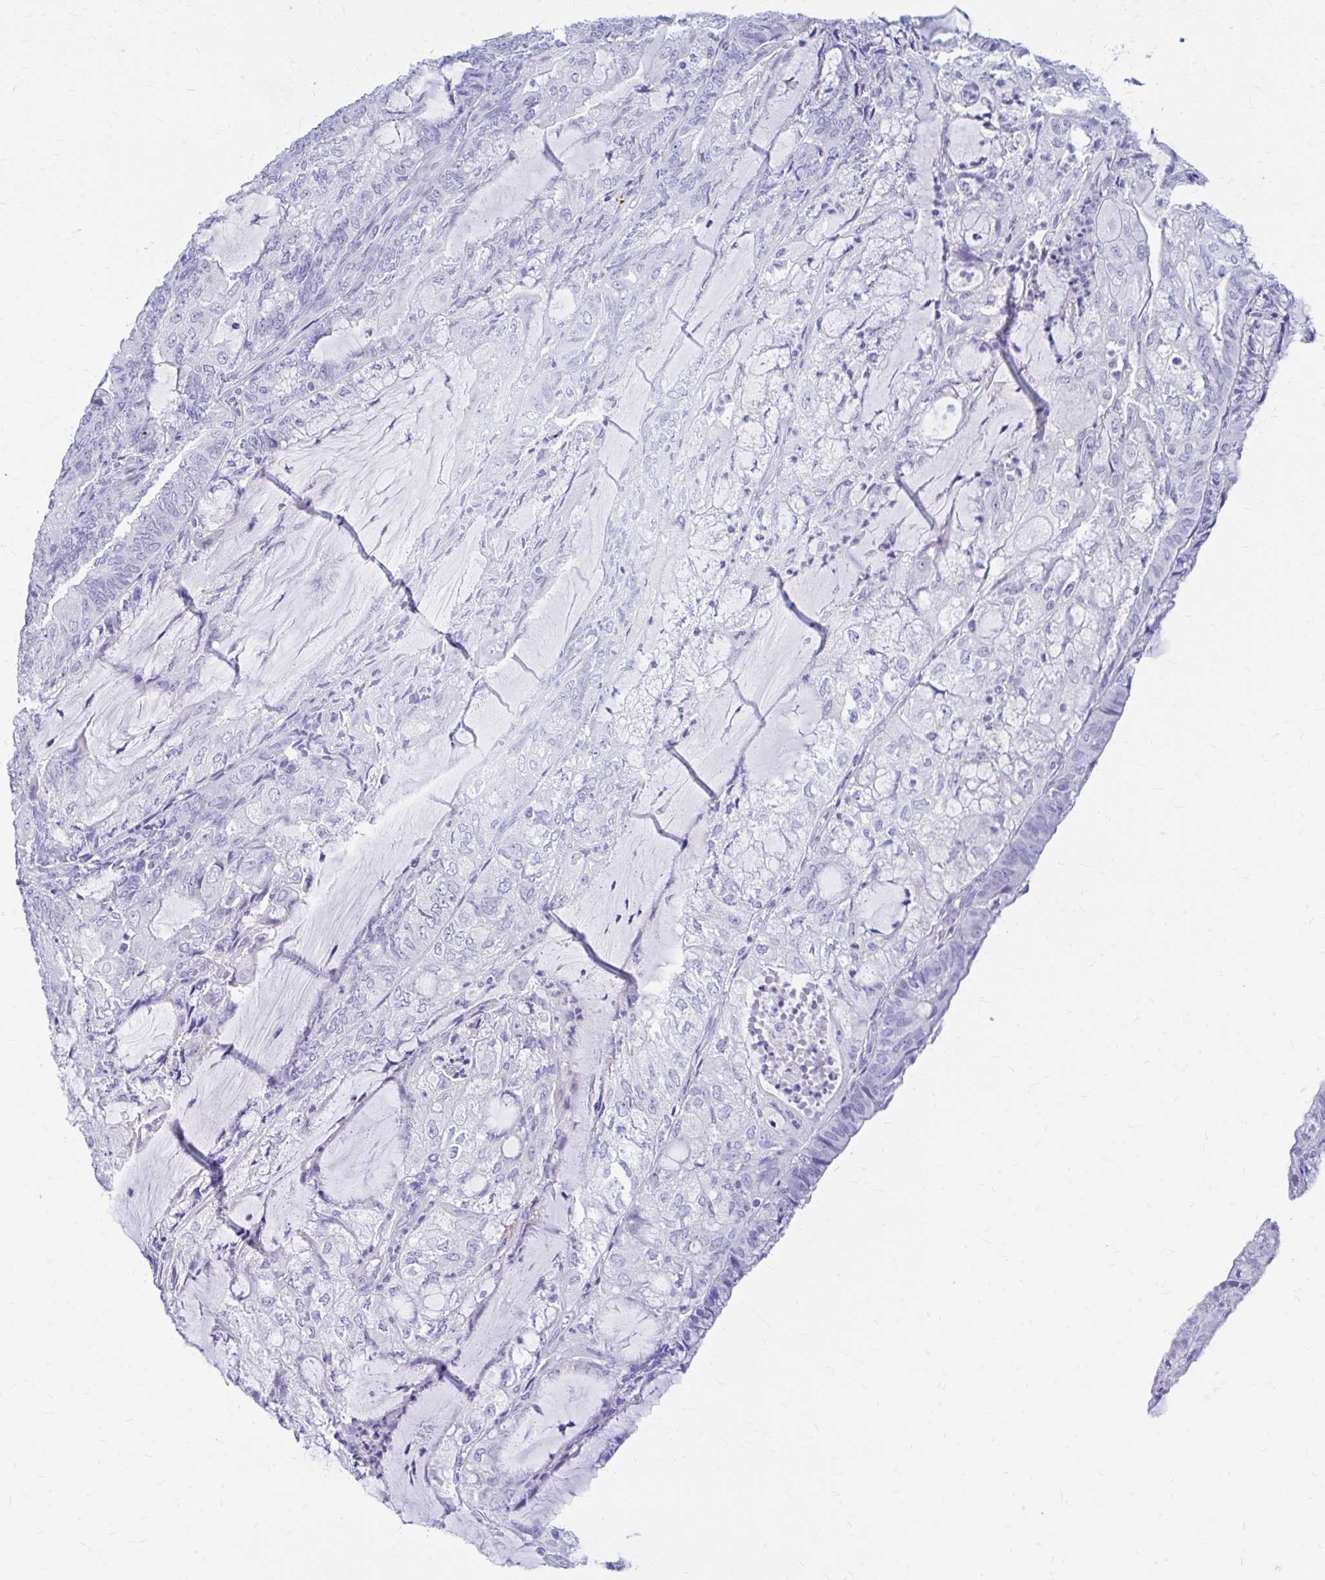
{"staining": {"intensity": "negative", "quantity": "none", "location": "none"}, "tissue": "endometrial cancer", "cell_type": "Tumor cells", "image_type": "cancer", "snomed": [{"axis": "morphology", "description": "Adenocarcinoma, NOS"}, {"axis": "topography", "description": "Endometrium"}], "caption": "Histopathology image shows no protein staining in tumor cells of adenocarcinoma (endometrial) tissue.", "gene": "NSG2", "patient": {"sex": "female", "age": 81}}